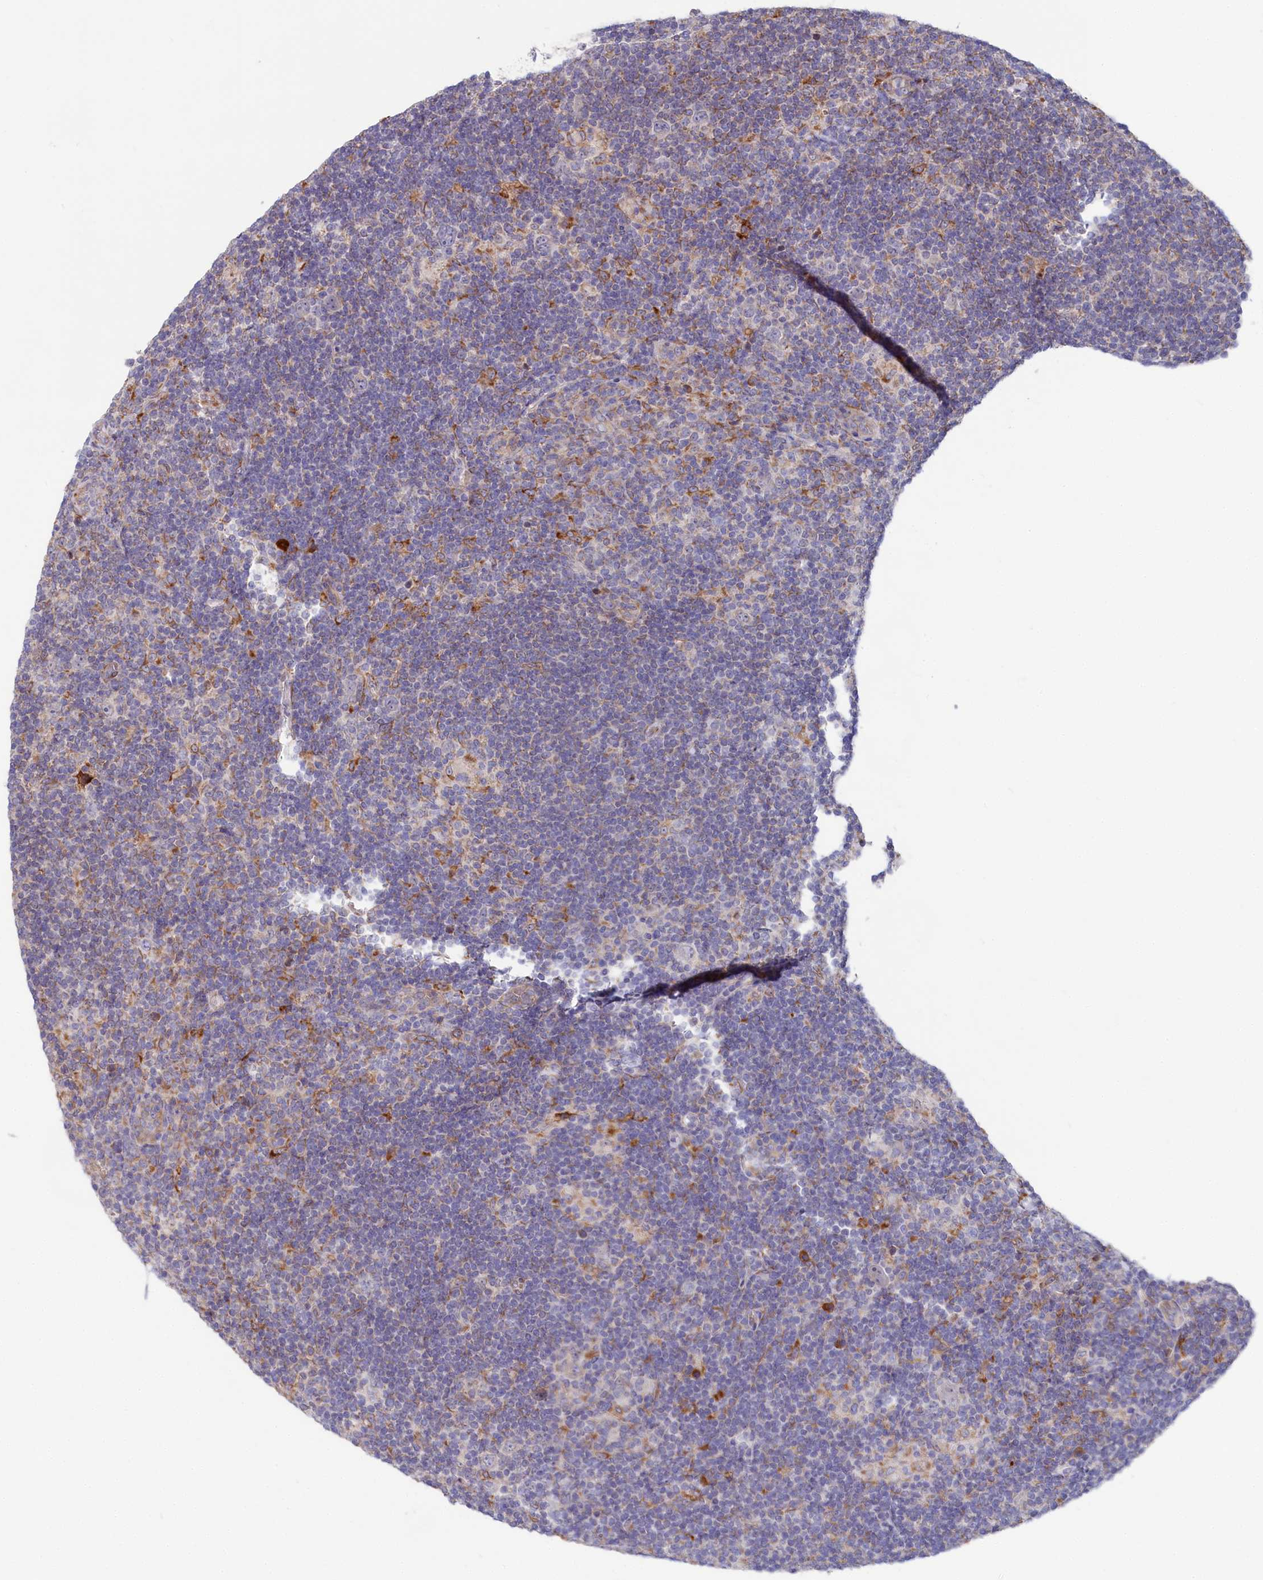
{"staining": {"intensity": "negative", "quantity": "none", "location": "none"}, "tissue": "lymphoma", "cell_type": "Tumor cells", "image_type": "cancer", "snomed": [{"axis": "morphology", "description": "Hodgkin's disease, NOS"}, {"axis": "topography", "description": "Lymph node"}], "caption": "Tumor cells show no significant protein positivity in lymphoma.", "gene": "CHID1", "patient": {"sex": "female", "age": 57}}